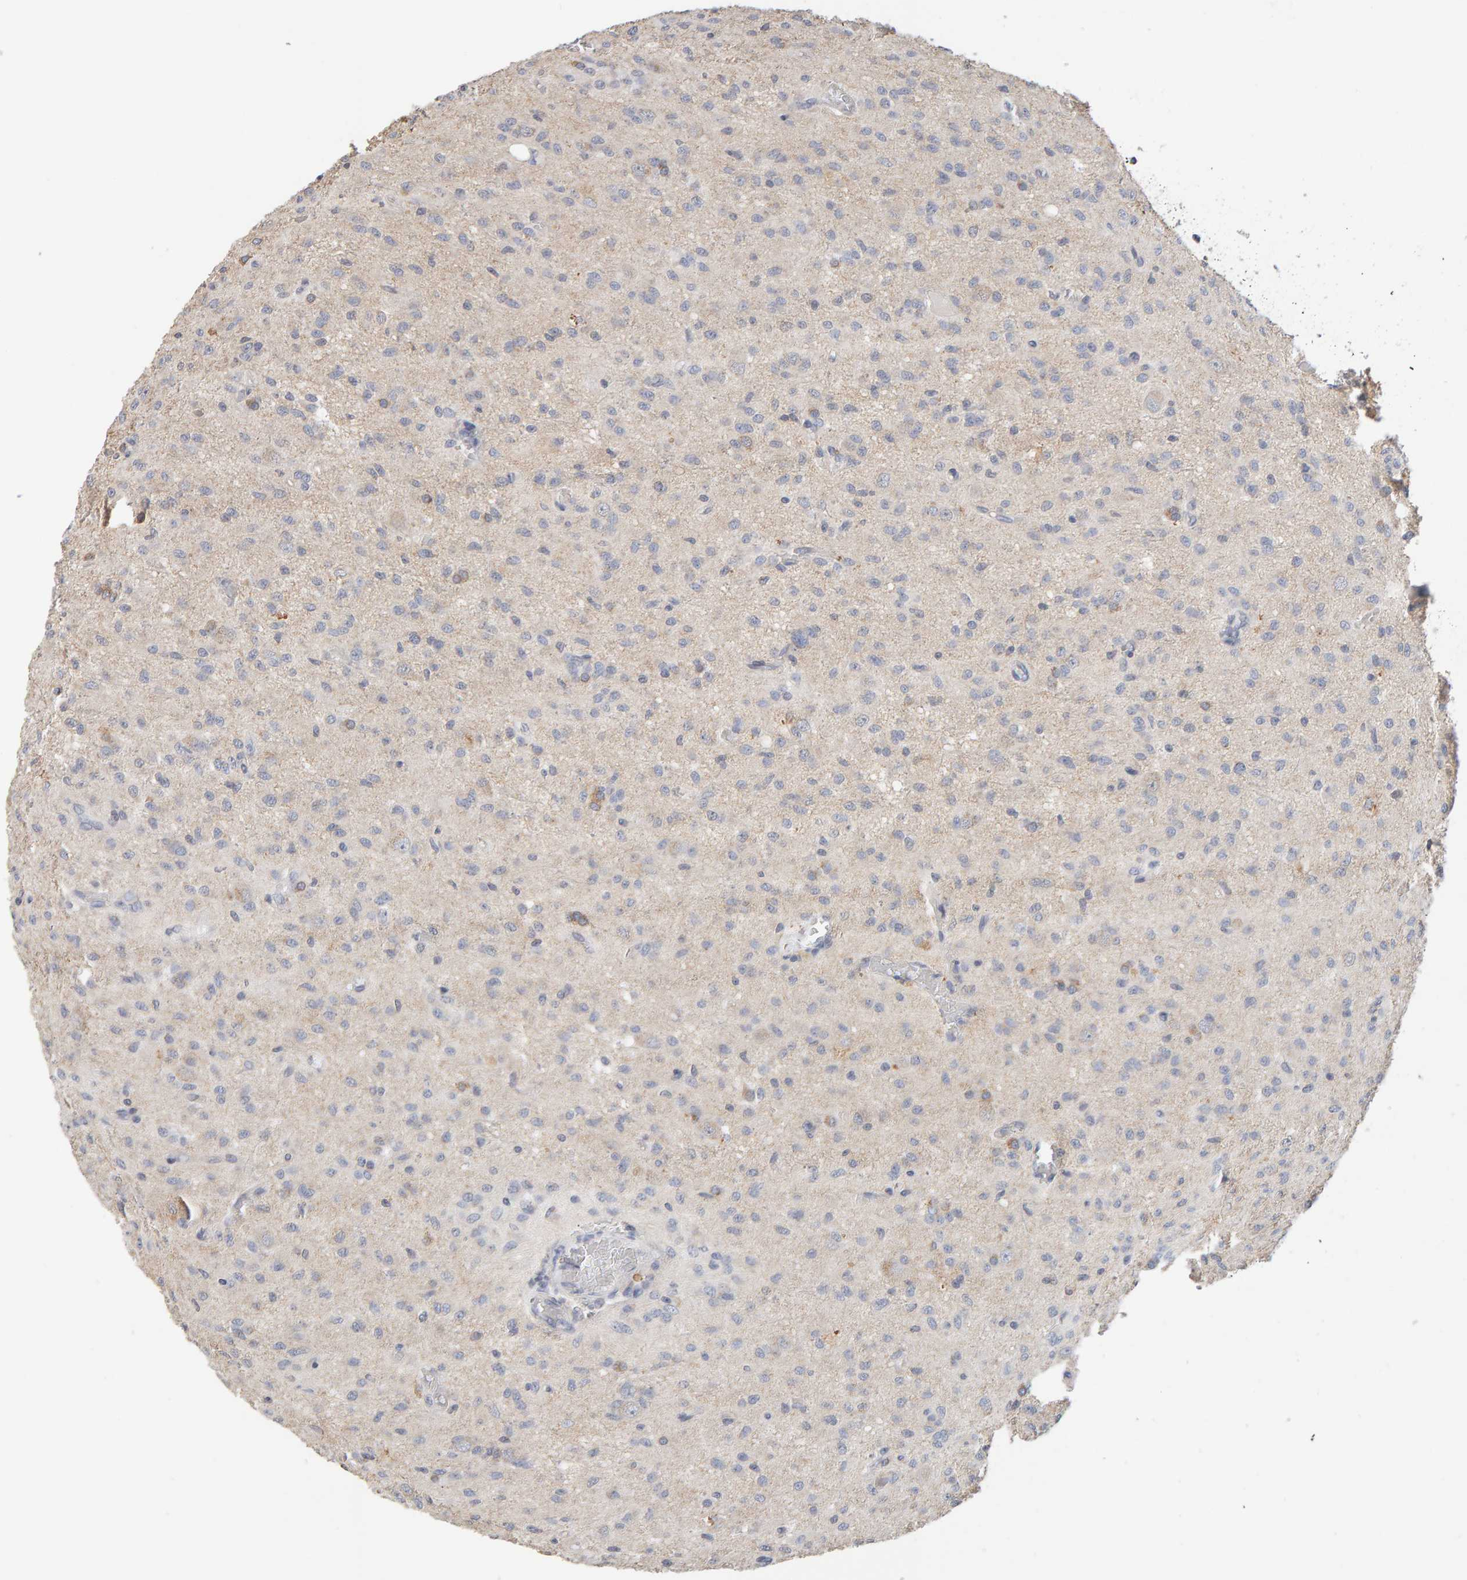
{"staining": {"intensity": "negative", "quantity": "none", "location": "none"}, "tissue": "glioma", "cell_type": "Tumor cells", "image_type": "cancer", "snomed": [{"axis": "morphology", "description": "Glioma, malignant, High grade"}, {"axis": "topography", "description": "Brain"}], "caption": "A high-resolution photomicrograph shows immunohistochemistry (IHC) staining of glioma, which displays no significant positivity in tumor cells.", "gene": "SGPL1", "patient": {"sex": "female", "age": 59}}